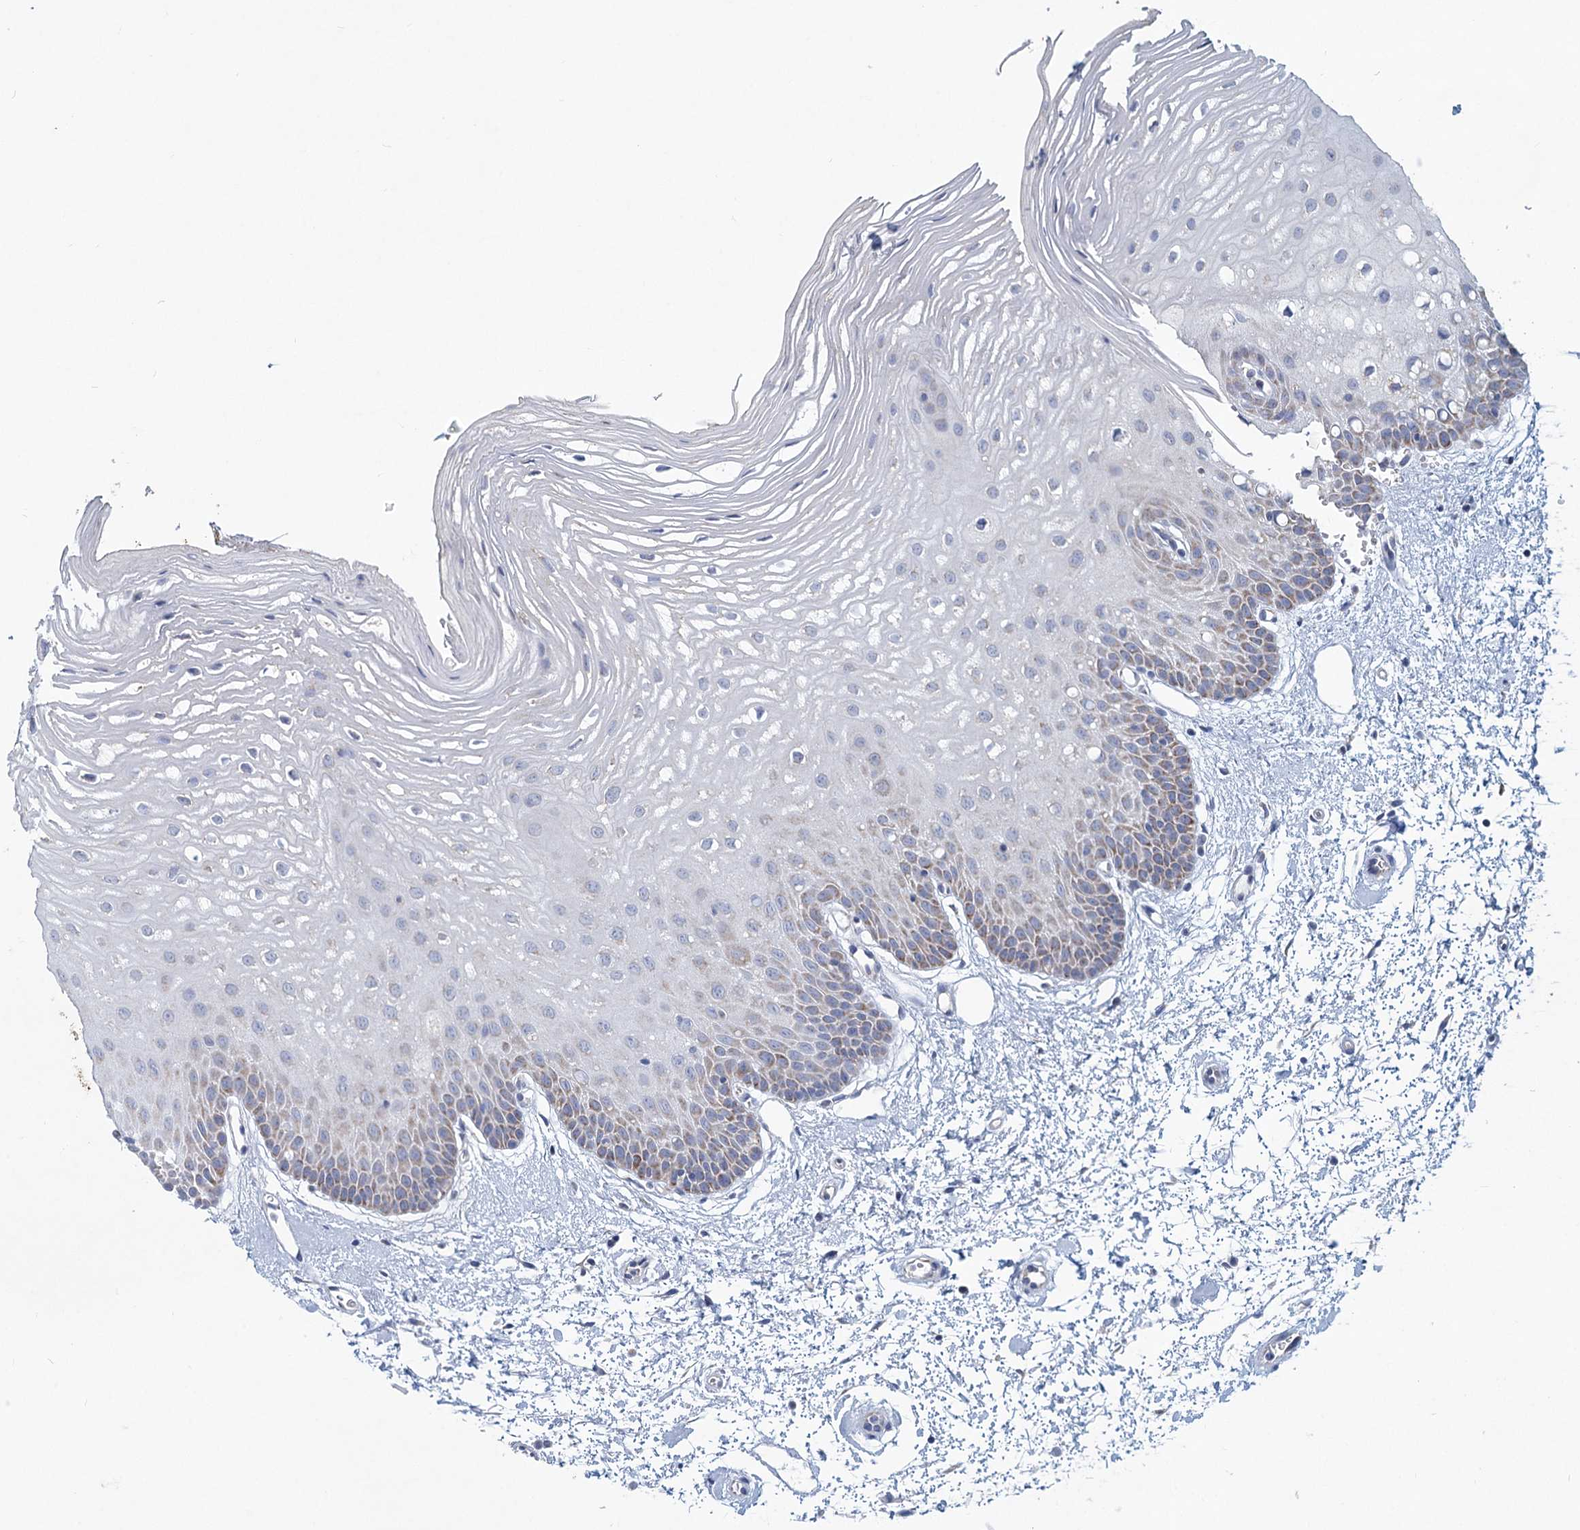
{"staining": {"intensity": "weak", "quantity": "25%-75%", "location": "cytoplasmic/membranous"}, "tissue": "oral mucosa", "cell_type": "Squamous epithelial cells", "image_type": "normal", "snomed": [{"axis": "morphology", "description": "Normal tissue, NOS"}, {"axis": "topography", "description": "Oral tissue"}, {"axis": "topography", "description": "Tounge, NOS"}], "caption": "IHC of benign oral mucosa demonstrates low levels of weak cytoplasmic/membranous positivity in approximately 25%-75% of squamous epithelial cells. Immunohistochemistry stains the protein of interest in brown and the nuclei are stained blue.", "gene": "NDUFC2", "patient": {"sex": "female", "age": 73}}